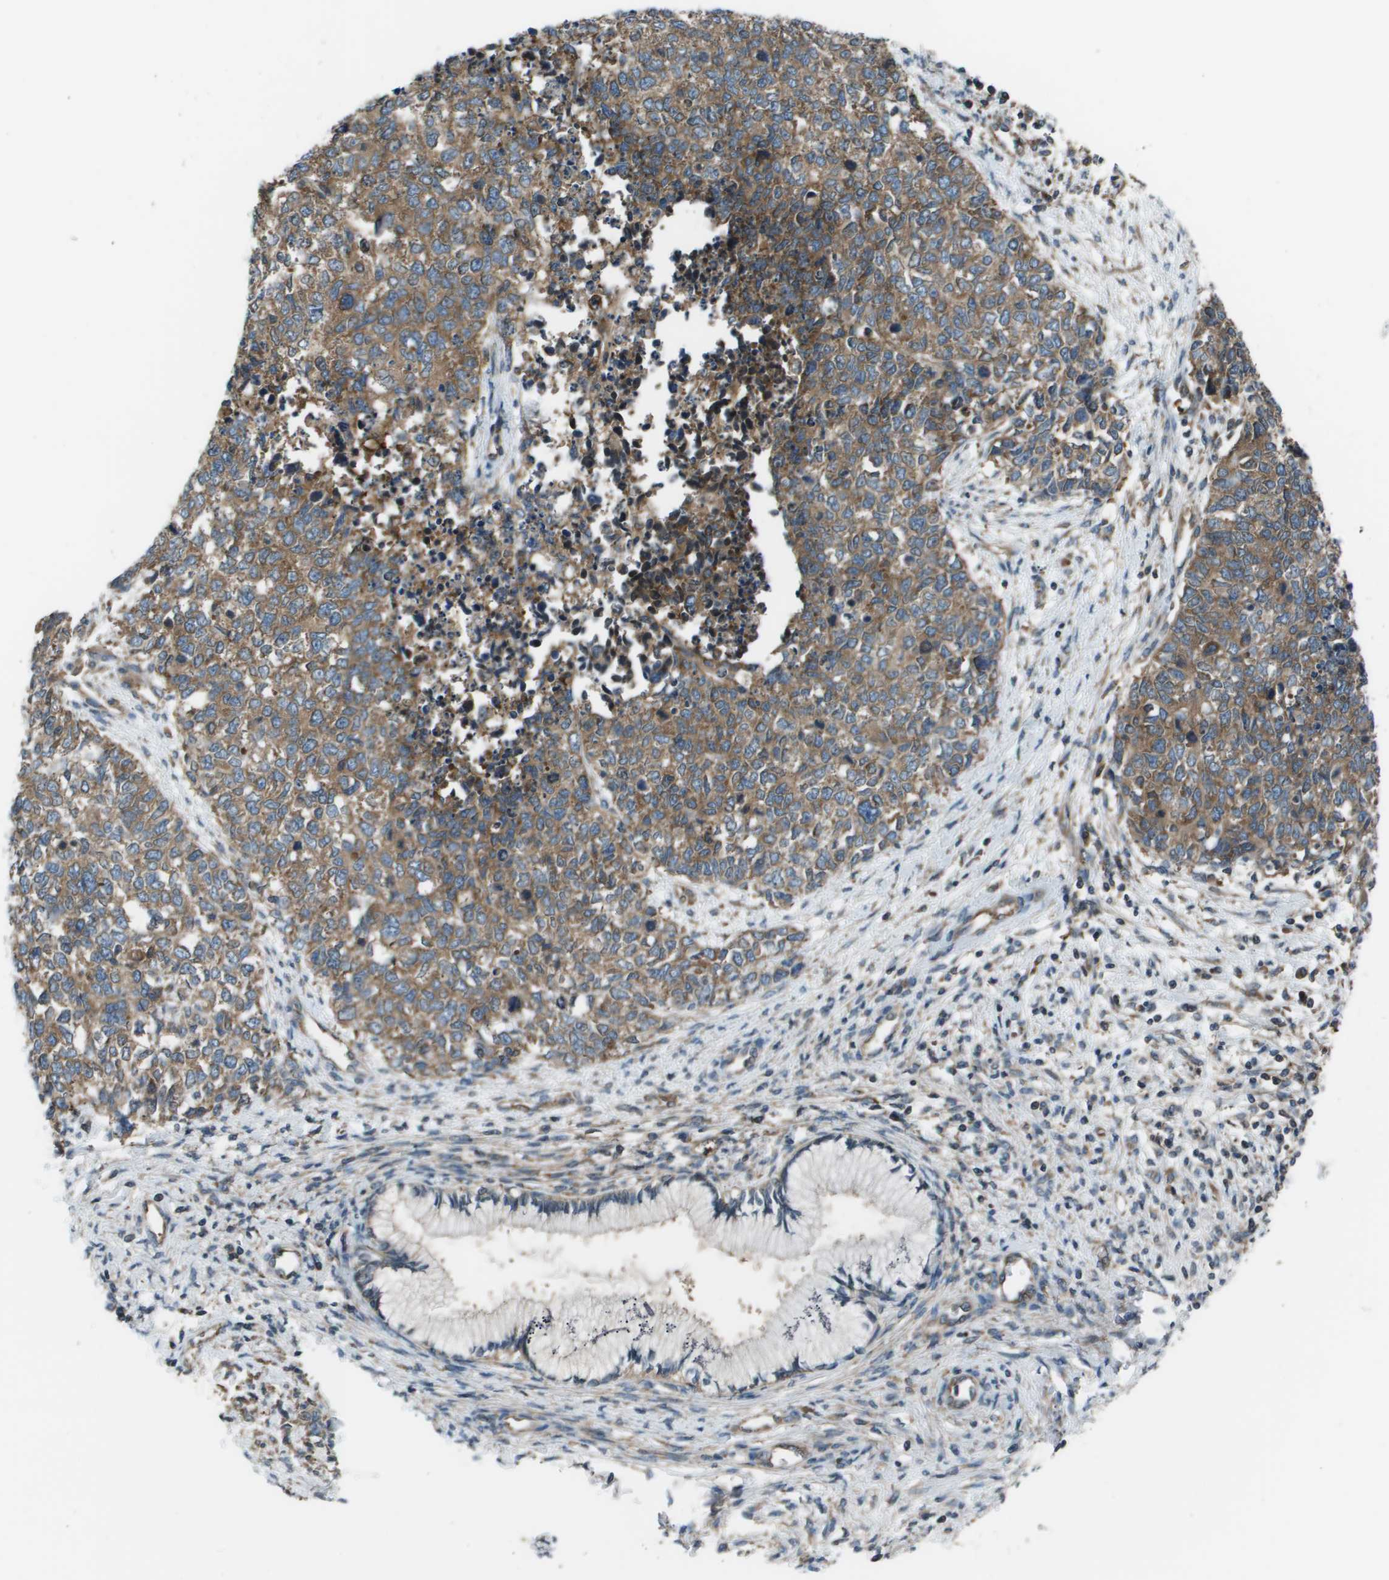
{"staining": {"intensity": "moderate", "quantity": ">75%", "location": "cytoplasmic/membranous"}, "tissue": "cervical cancer", "cell_type": "Tumor cells", "image_type": "cancer", "snomed": [{"axis": "morphology", "description": "Squamous cell carcinoma, NOS"}, {"axis": "topography", "description": "Cervix"}], "caption": "Immunohistochemistry of human cervical cancer shows medium levels of moderate cytoplasmic/membranous positivity in approximately >75% of tumor cells. The staining was performed using DAB (3,3'-diaminobenzidine) to visualize the protein expression in brown, while the nuclei were stained in blue with hematoxylin (Magnification: 20x).", "gene": "EIF3B", "patient": {"sex": "female", "age": 63}}